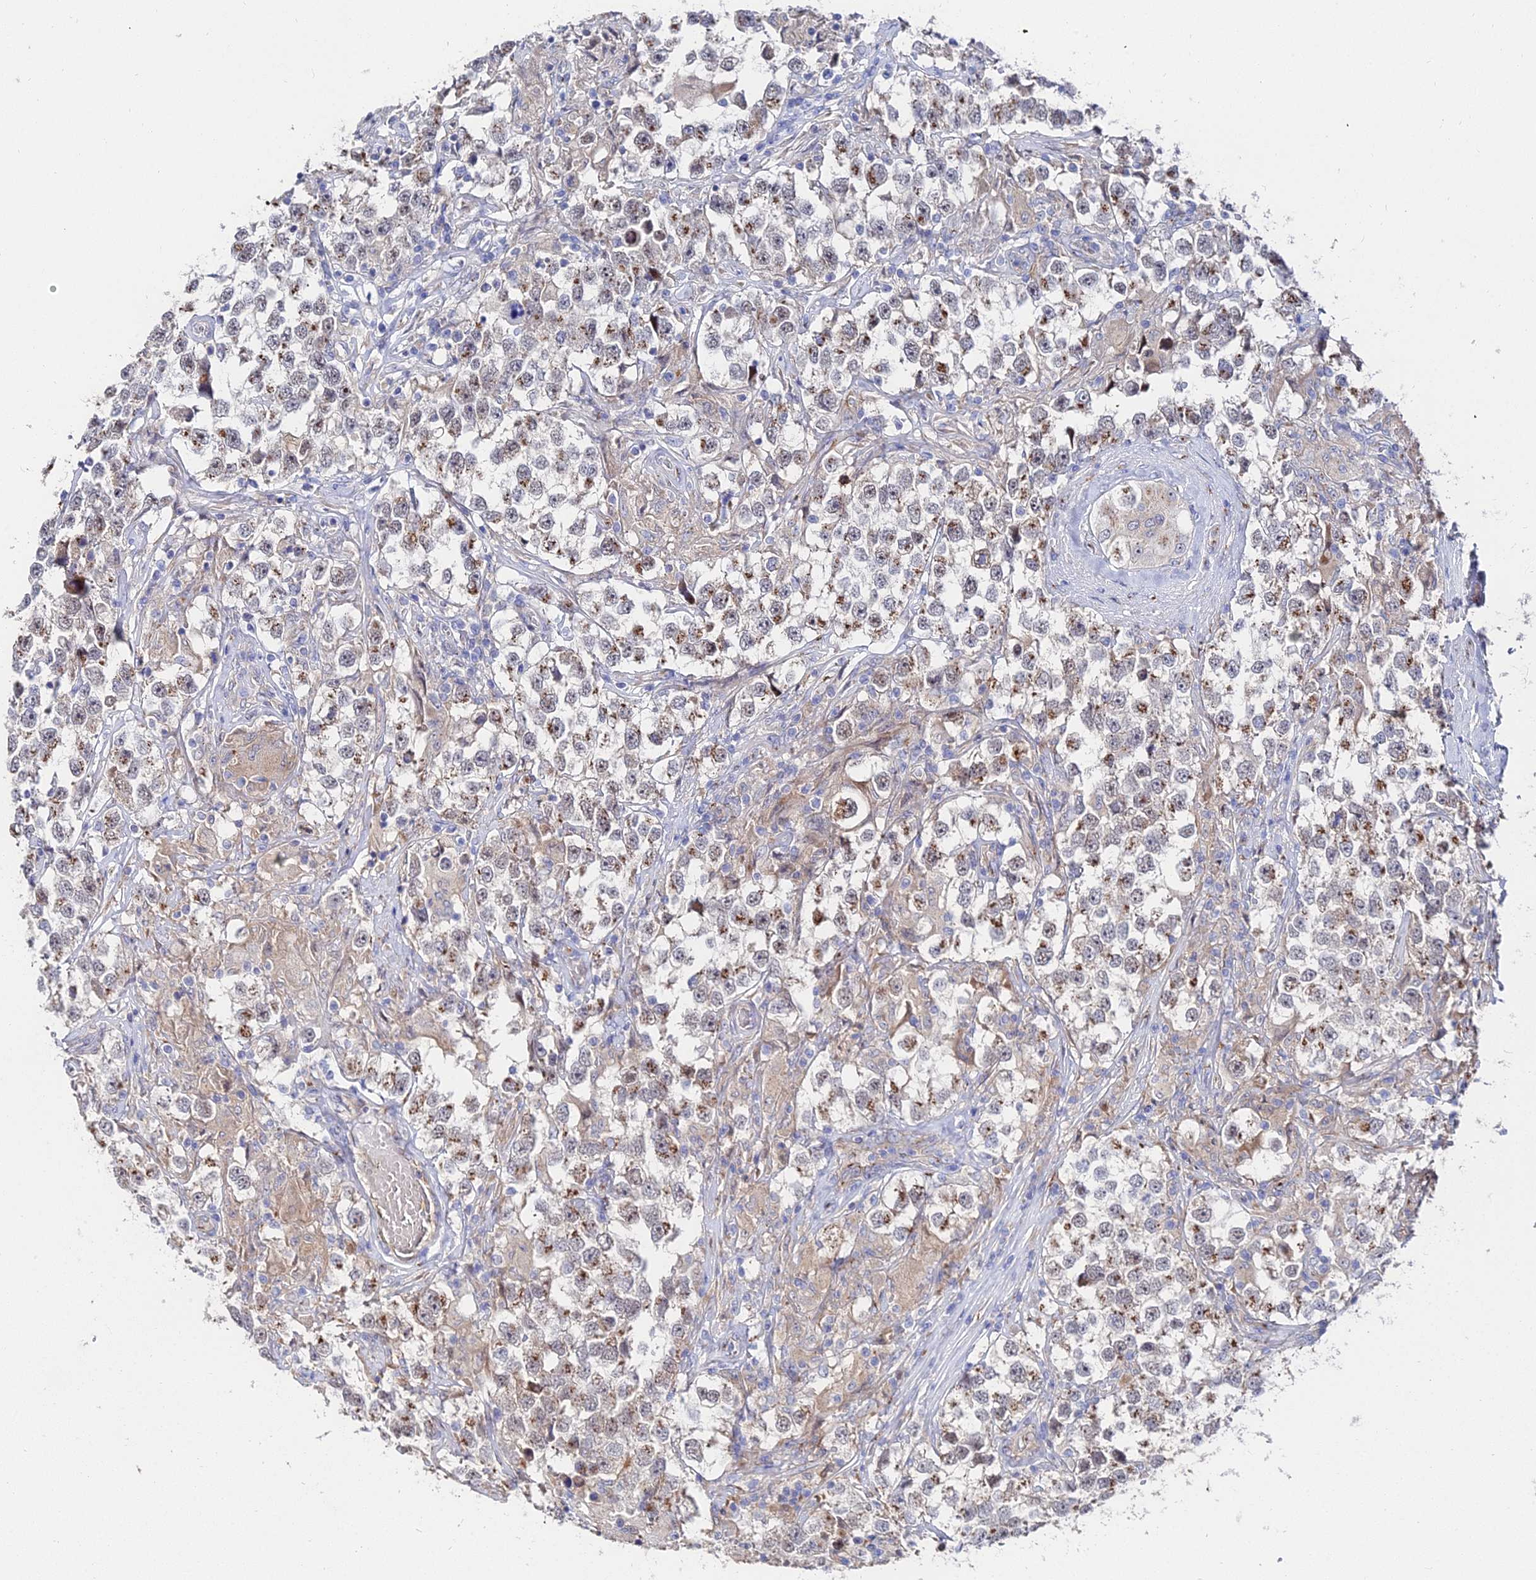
{"staining": {"intensity": "moderate", "quantity": "25%-75%", "location": "cytoplasmic/membranous"}, "tissue": "testis cancer", "cell_type": "Tumor cells", "image_type": "cancer", "snomed": [{"axis": "morphology", "description": "Seminoma, NOS"}, {"axis": "topography", "description": "Testis"}], "caption": "An image of human seminoma (testis) stained for a protein exhibits moderate cytoplasmic/membranous brown staining in tumor cells. Immunohistochemistry stains the protein in brown and the nuclei are stained blue.", "gene": "BORCS8", "patient": {"sex": "male", "age": 46}}